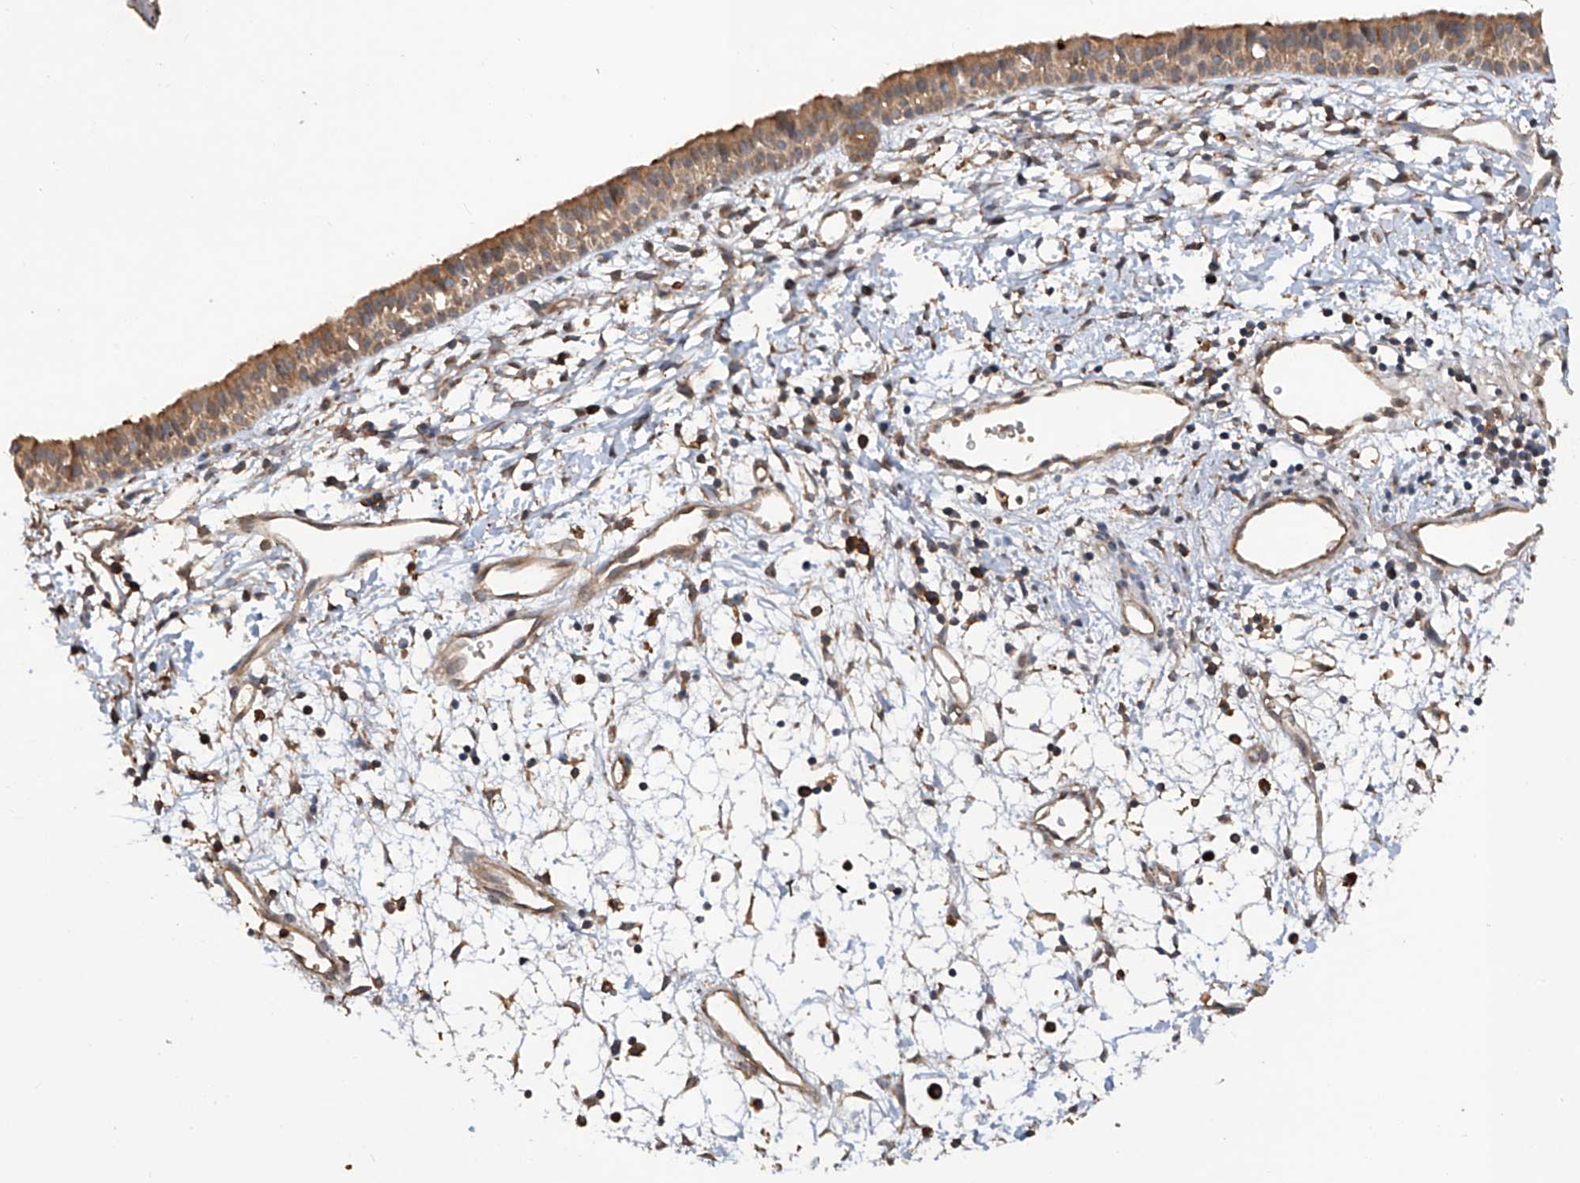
{"staining": {"intensity": "moderate", "quantity": ">75%", "location": "cytoplasmic/membranous"}, "tissue": "nasopharynx", "cell_type": "Respiratory epithelial cells", "image_type": "normal", "snomed": [{"axis": "morphology", "description": "Normal tissue, NOS"}, {"axis": "topography", "description": "Nasopharynx"}], "caption": "Normal nasopharynx shows moderate cytoplasmic/membranous expression in about >75% of respiratory epithelial cells.", "gene": "RILPL2", "patient": {"sex": "male", "age": 22}}